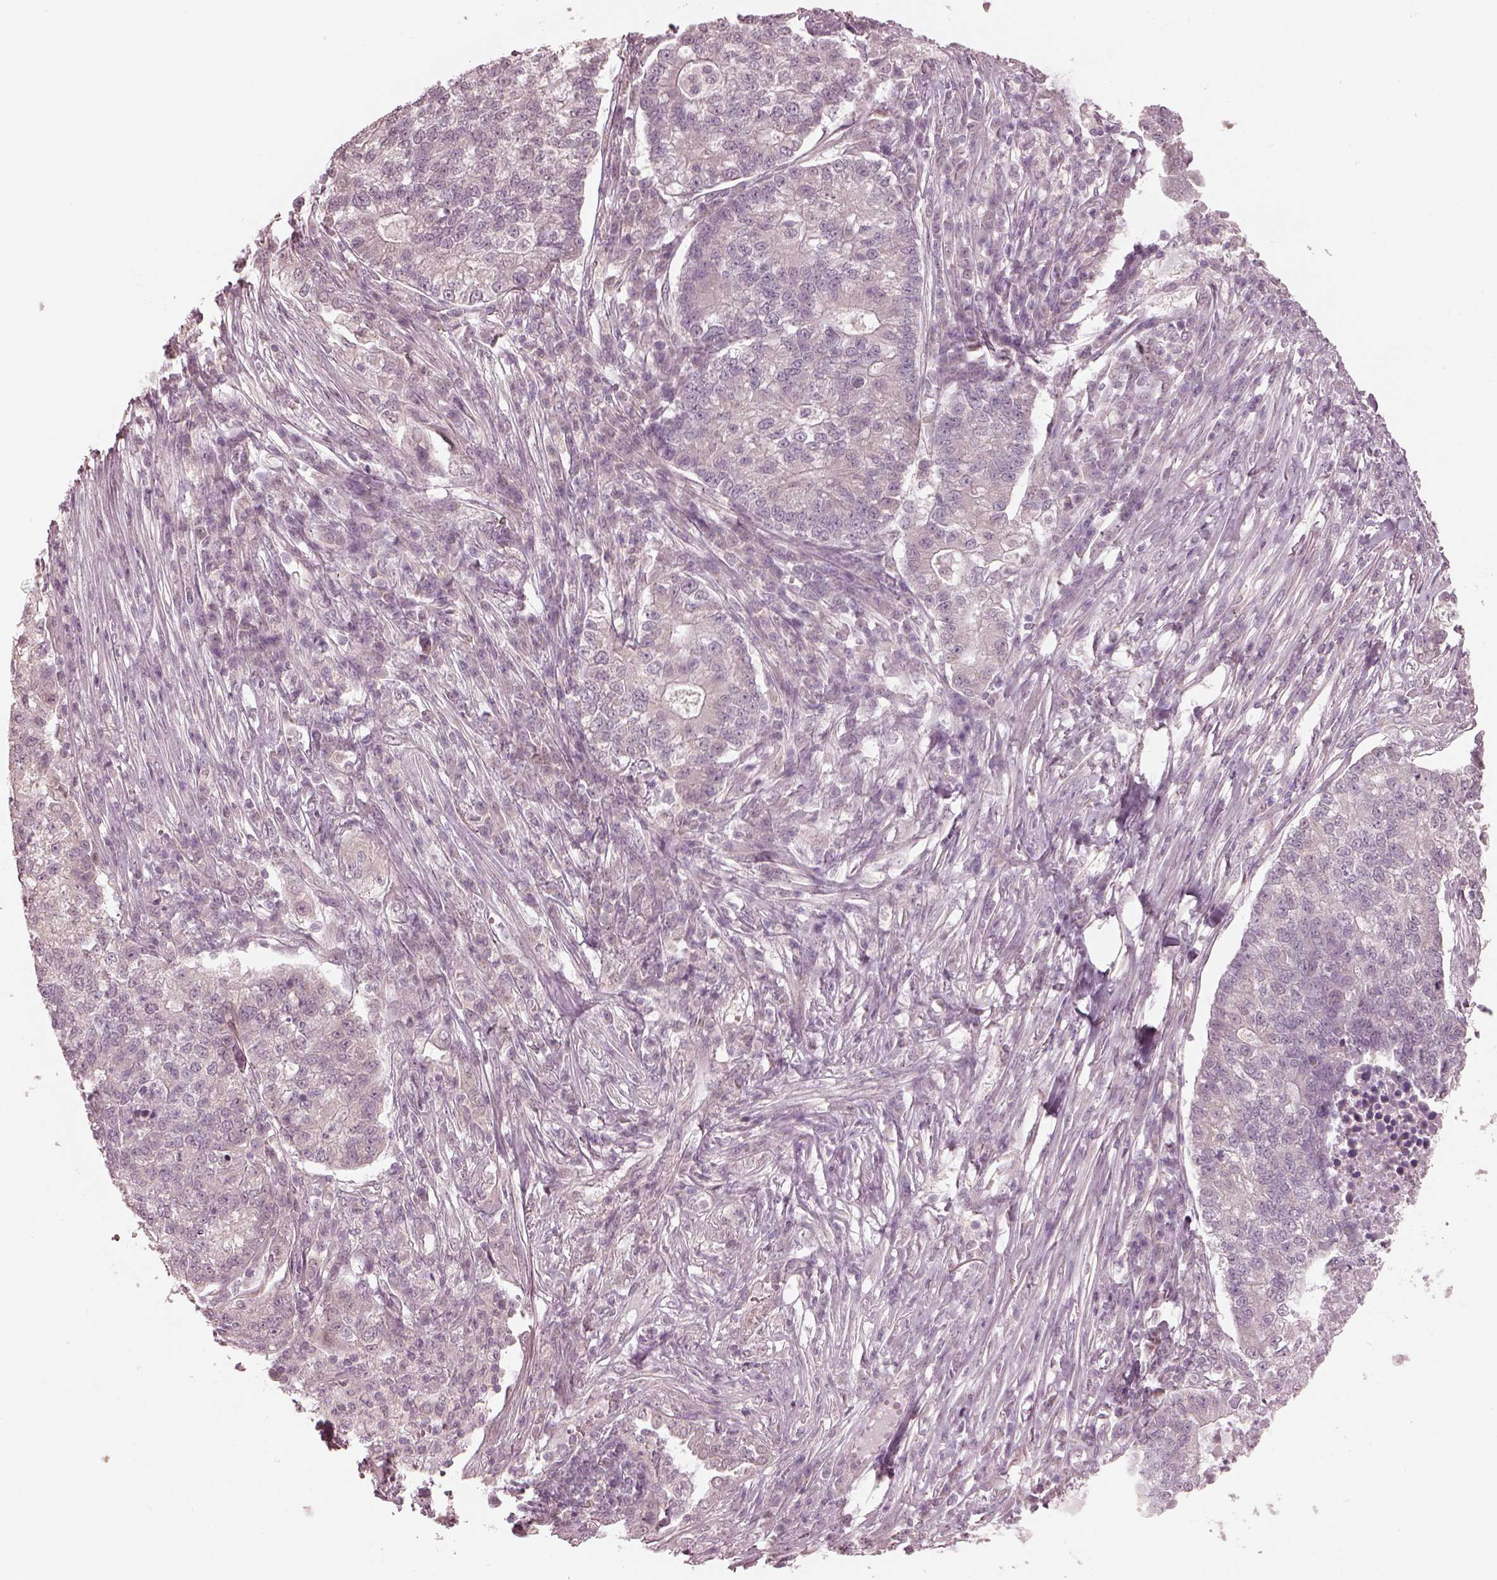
{"staining": {"intensity": "weak", "quantity": "<25%", "location": "cytoplasmic/membranous"}, "tissue": "lung cancer", "cell_type": "Tumor cells", "image_type": "cancer", "snomed": [{"axis": "morphology", "description": "Adenocarcinoma, NOS"}, {"axis": "topography", "description": "Lung"}], "caption": "DAB immunohistochemical staining of human lung cancer (adenocarcinoma) exhibits no significant staining in tumor cells. (DAB (3,3'-diaminobenzidine) IHC, high magnification).", "gene": "IQCB1", "patient": {"sex": "male", "age": 57}}